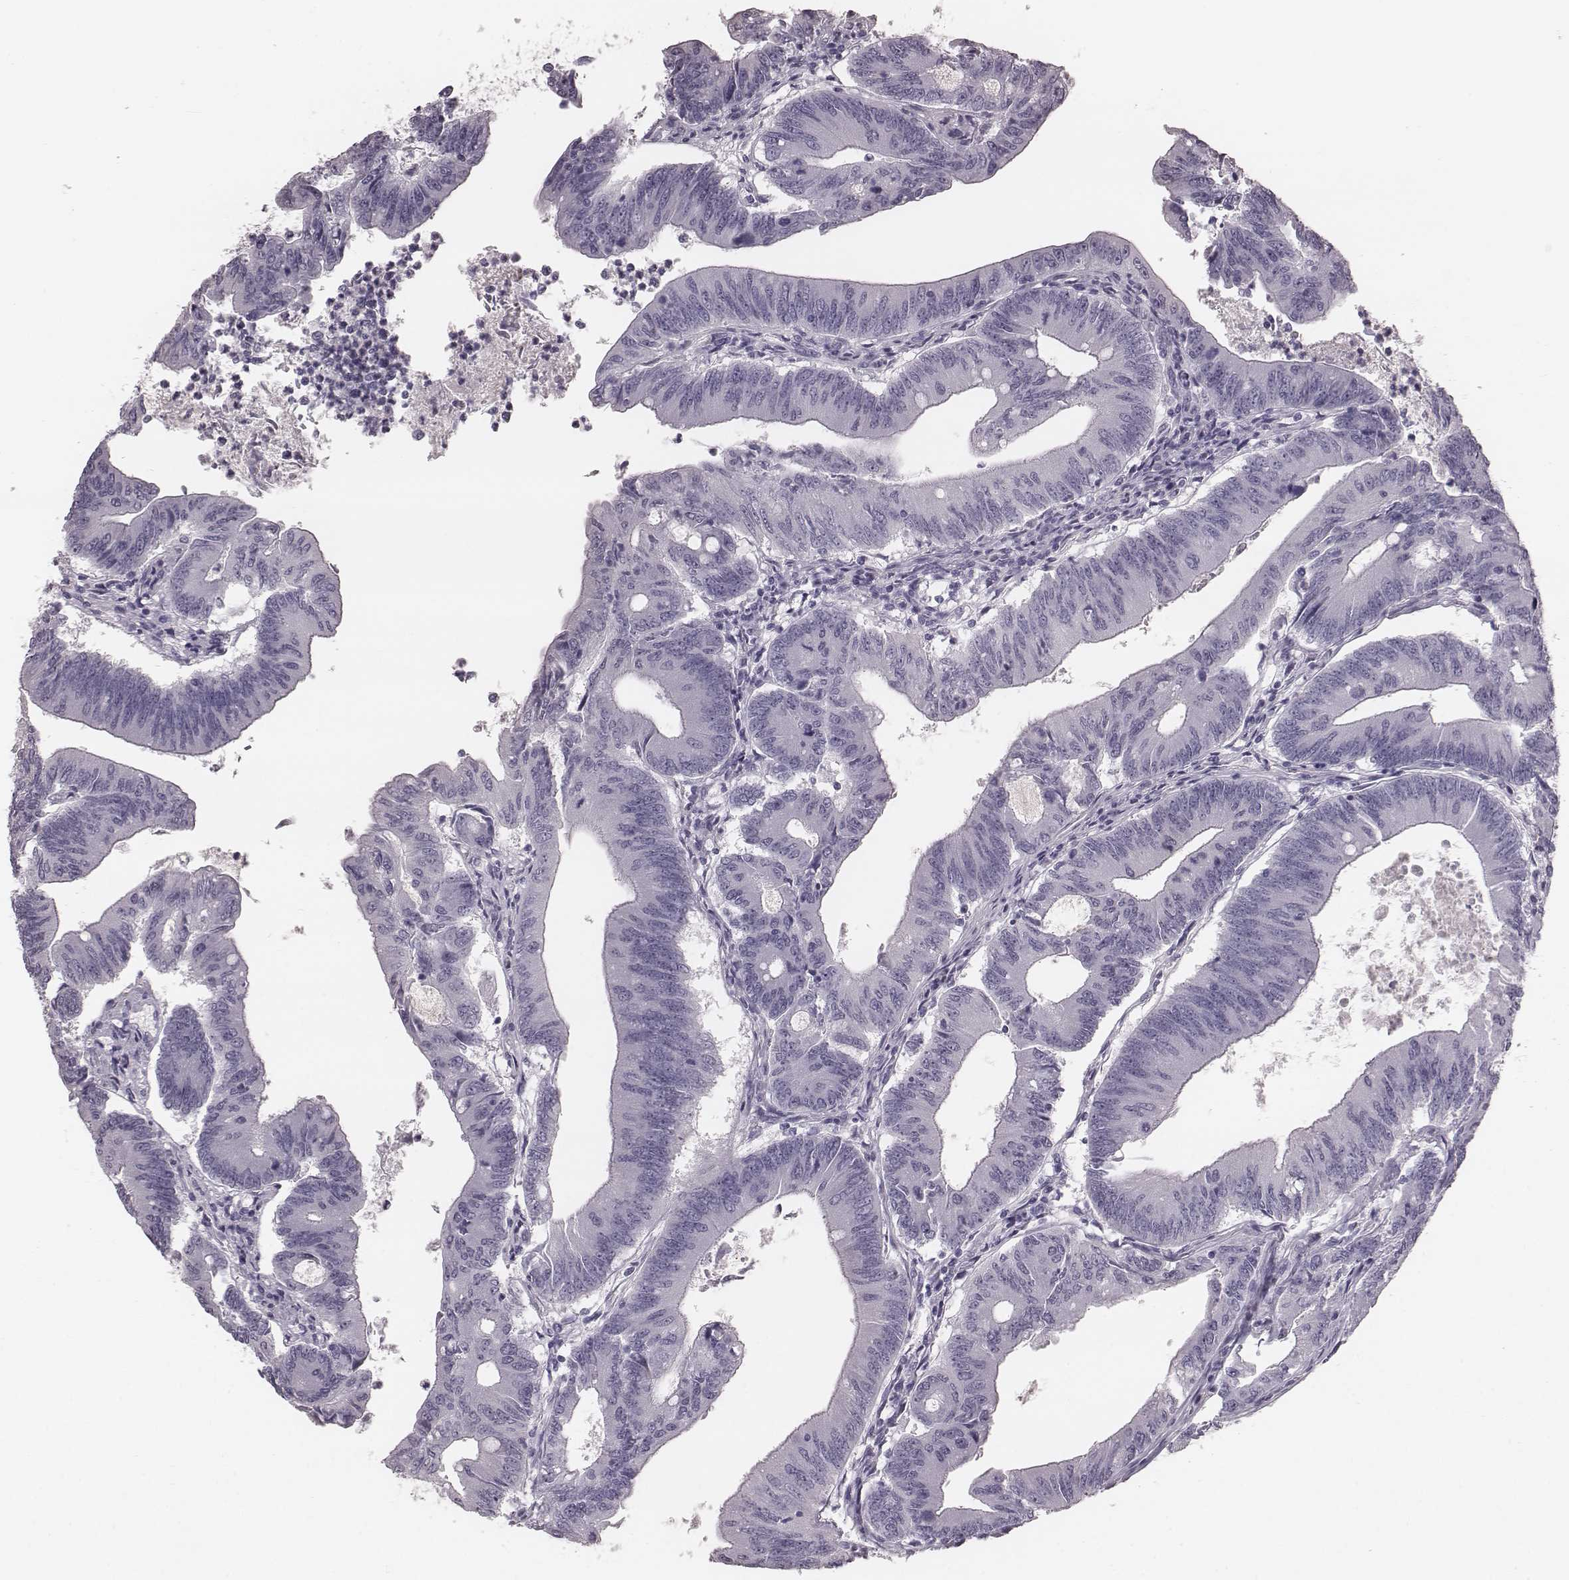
{"staining": {"intensity": "negative", "quantity": "none", "location": "none"}, "tissue": "colorectal cancer", "cell_type": "Tumor cells", "image_type": "cancer", "snomed": [{"axis": "morphology", "description": "Adenocarcinoma, NOS"}, {"axis": "topography", "description": "Colon"}], "caption": "A histopathology image of human colorectal cancer (adenocarcinoma) is negative for staining in tumor cells.", "gene": "KRT74", "patient": {"sex": "female", "age": 70}}